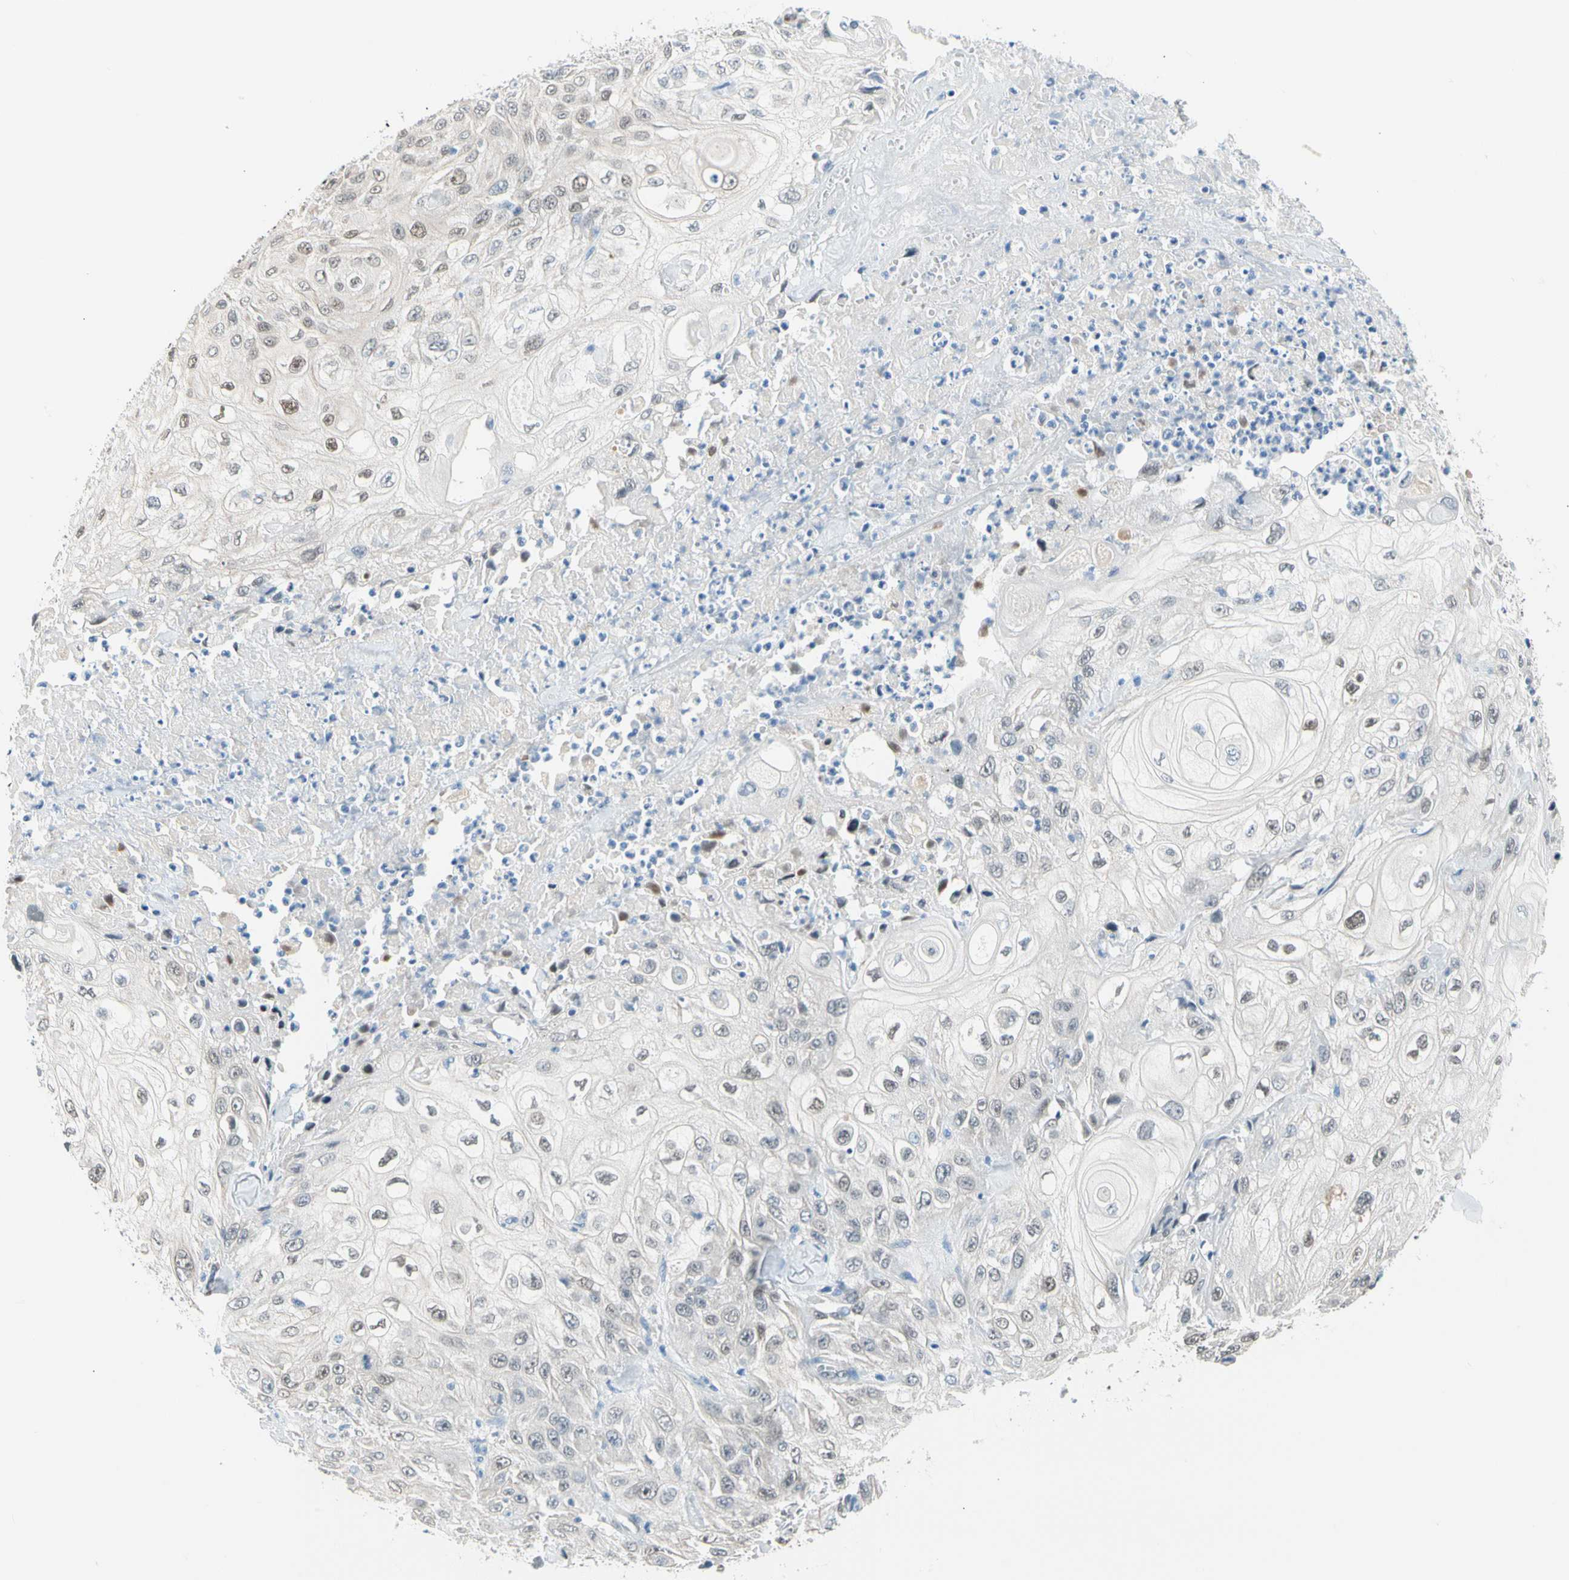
{"staining": {"intensity": "weak", "quantity": "25%-75%", "location": "nuclear"}, "tissue": "skin cancer", "cell_type": "Tumor cells", "image_type": "cancer", "snomed": [{"axis": "morphology", "description": "Squamous cell carcinoma, NOS"}, {"axis": "morphology", "description": "Squamous cell carcinoma, metastatic, NOS"}, {"axis": "topography", "description": "Skin"}, {"axis": "topography", "description": "Lymph node"}], "caption": "Skin cancer stained for a protein (brown) displays weak nuclear positive staining in approximately 25%-75% of tumor cells.", "gene": "NFIA", "patient": {"sex": "male", "age": 75}}